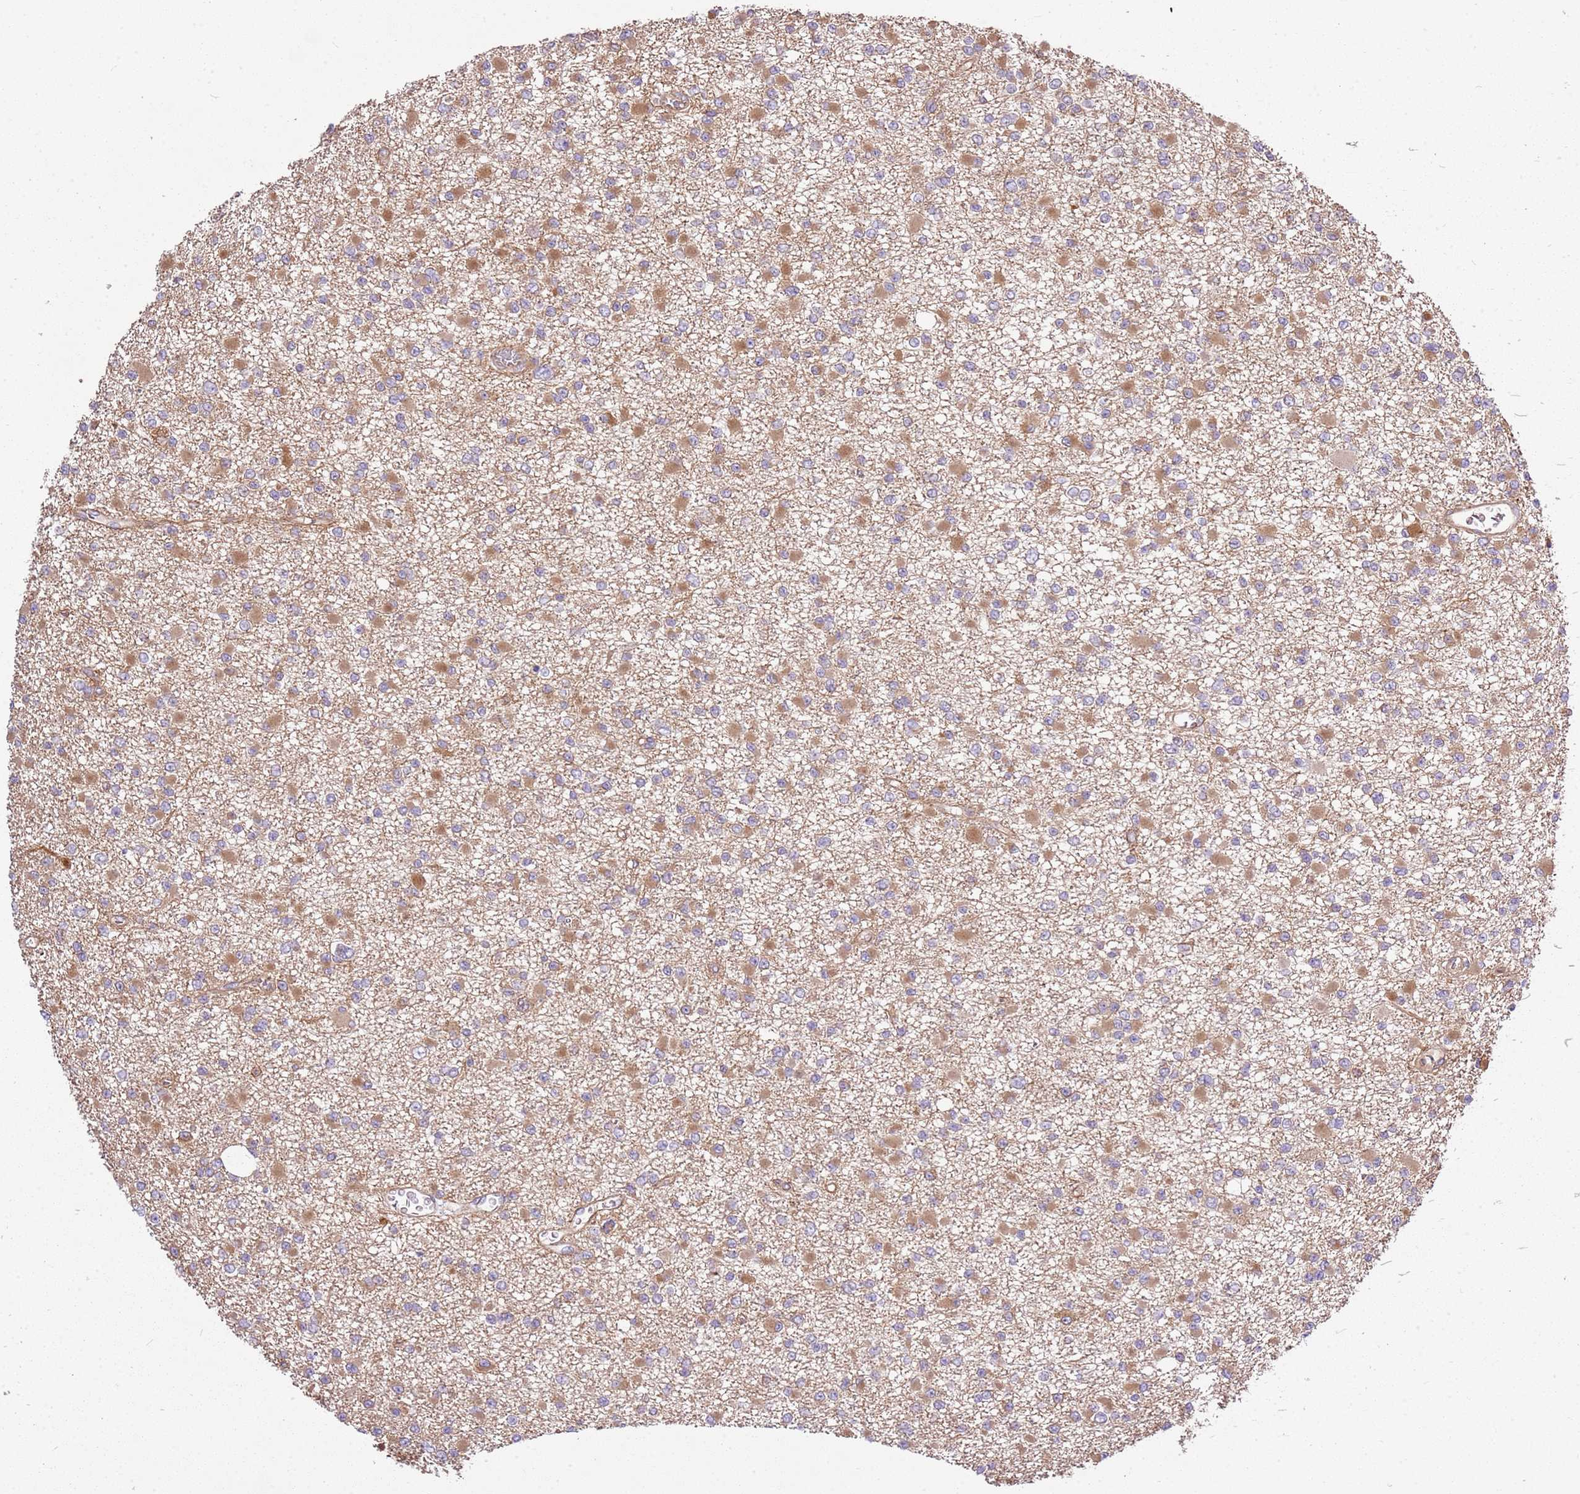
{"staining": {"intensity": "moderate", "quantity": ">75%", "location": "cytoplasmic/membranous"}, "tissue": "glioma", "cell_type": "Tumor cells", "image_type": "cancer", "snomed": [{"axis": "morphology", "description": "Glioma, malignant, Low grade"}, {"axis": "topography", "description": "Brain"}], "caption": "This is a histology image of IHC staining of glioma, which shows moderate positivity in the cytoplasmic/membranous of tumor cells.", "gene": "GNL1", "patient": {"sex": "female", "age": 22}}